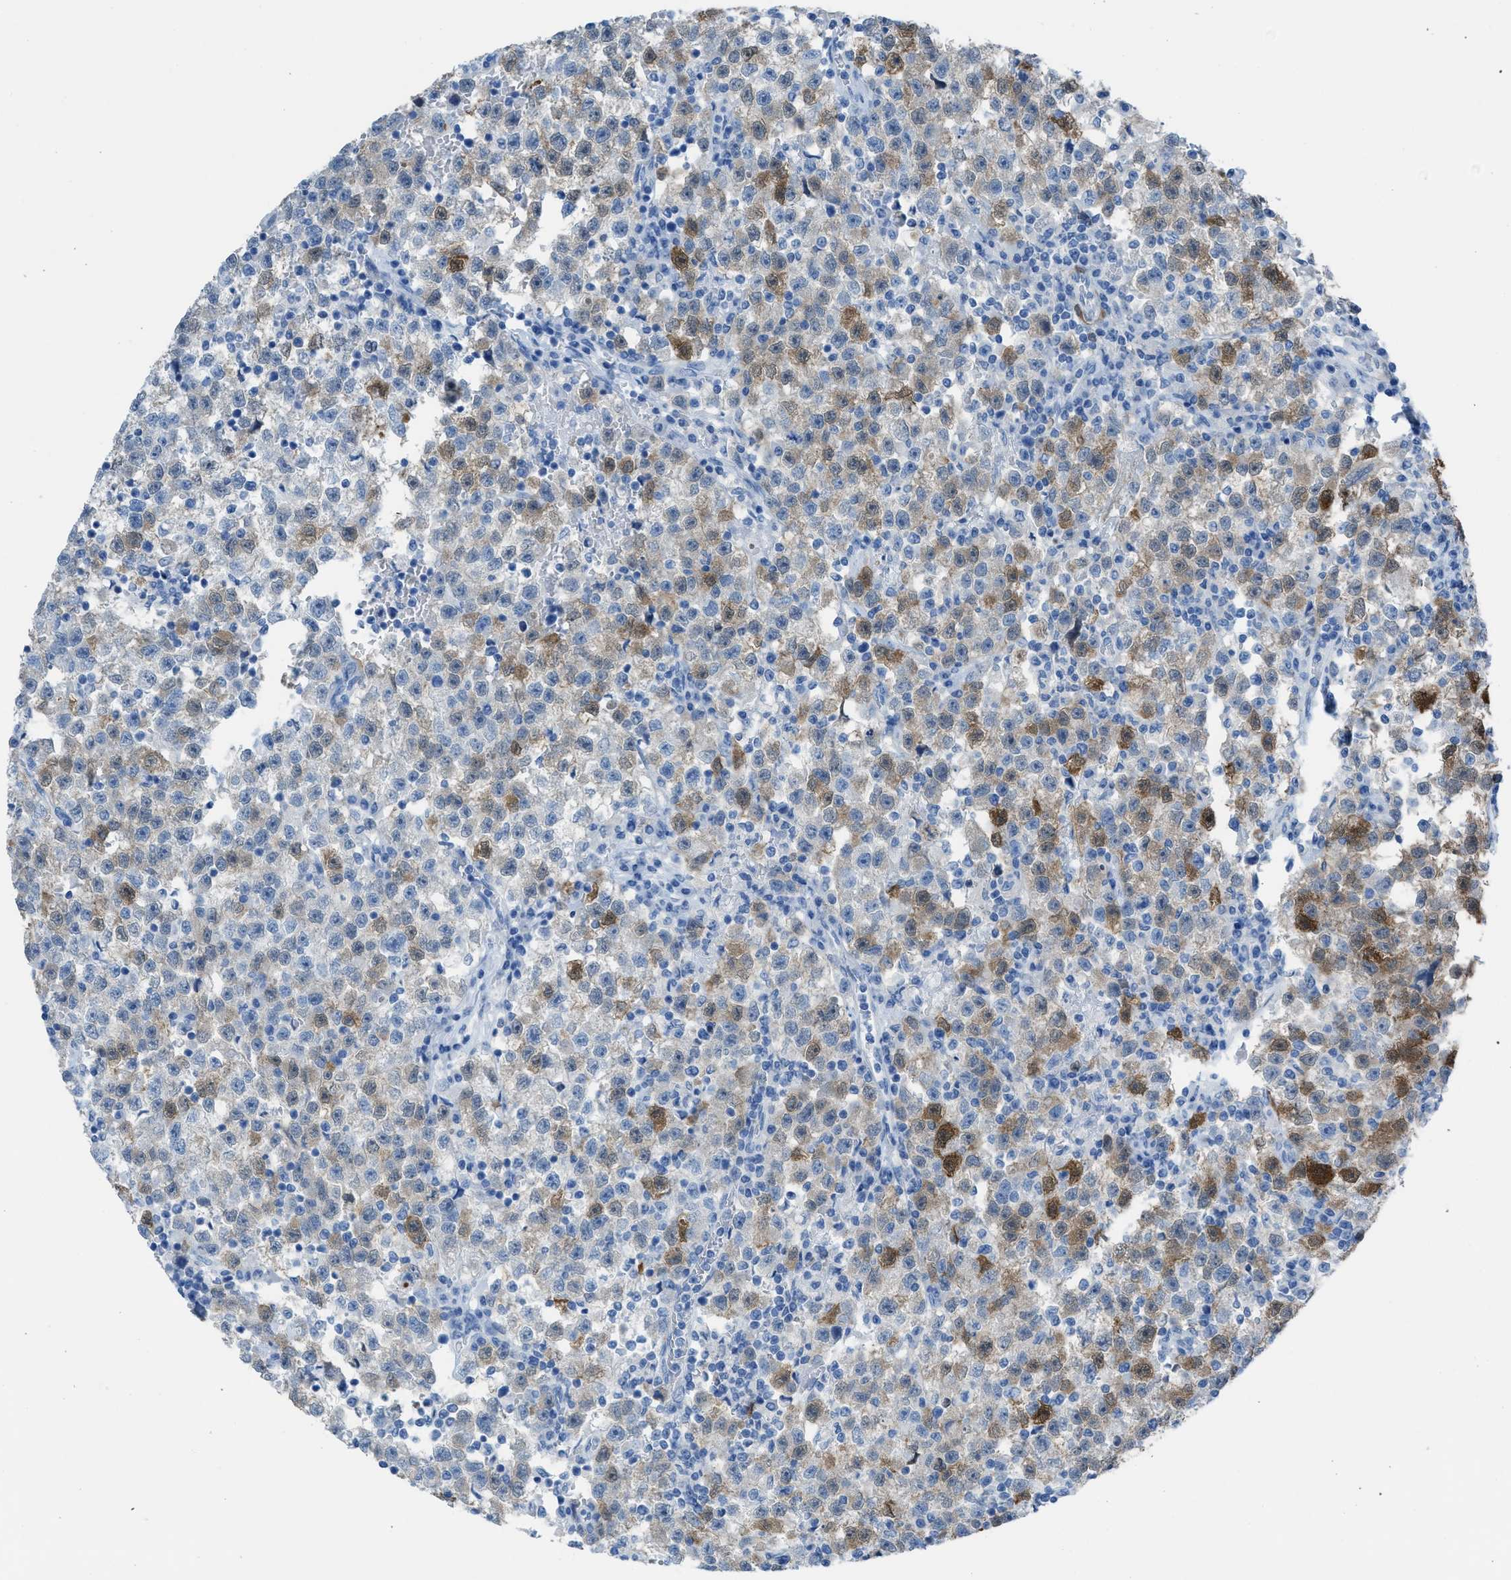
{"staining": {"intensity": "moderate", "quantity": "25%-75%", "location": "cytoplasmic/membranous"}, "tissue": "testis cancer", "cell_type": "Tumor cells", "image_type": "cancer", "snomed": [{"axis": "morphology", "description": "Seminoma, NOS"}, {"axis": "topography", "description": "Testis"}], "caption": "Protein expression analysis of seminoma (testis) reveals moderate cytoplasmic/membranous positivity in about 25%-75% of tumor cells.", "gene": "CDKN2A", "patient": {"sex": "male", "age": 22}}